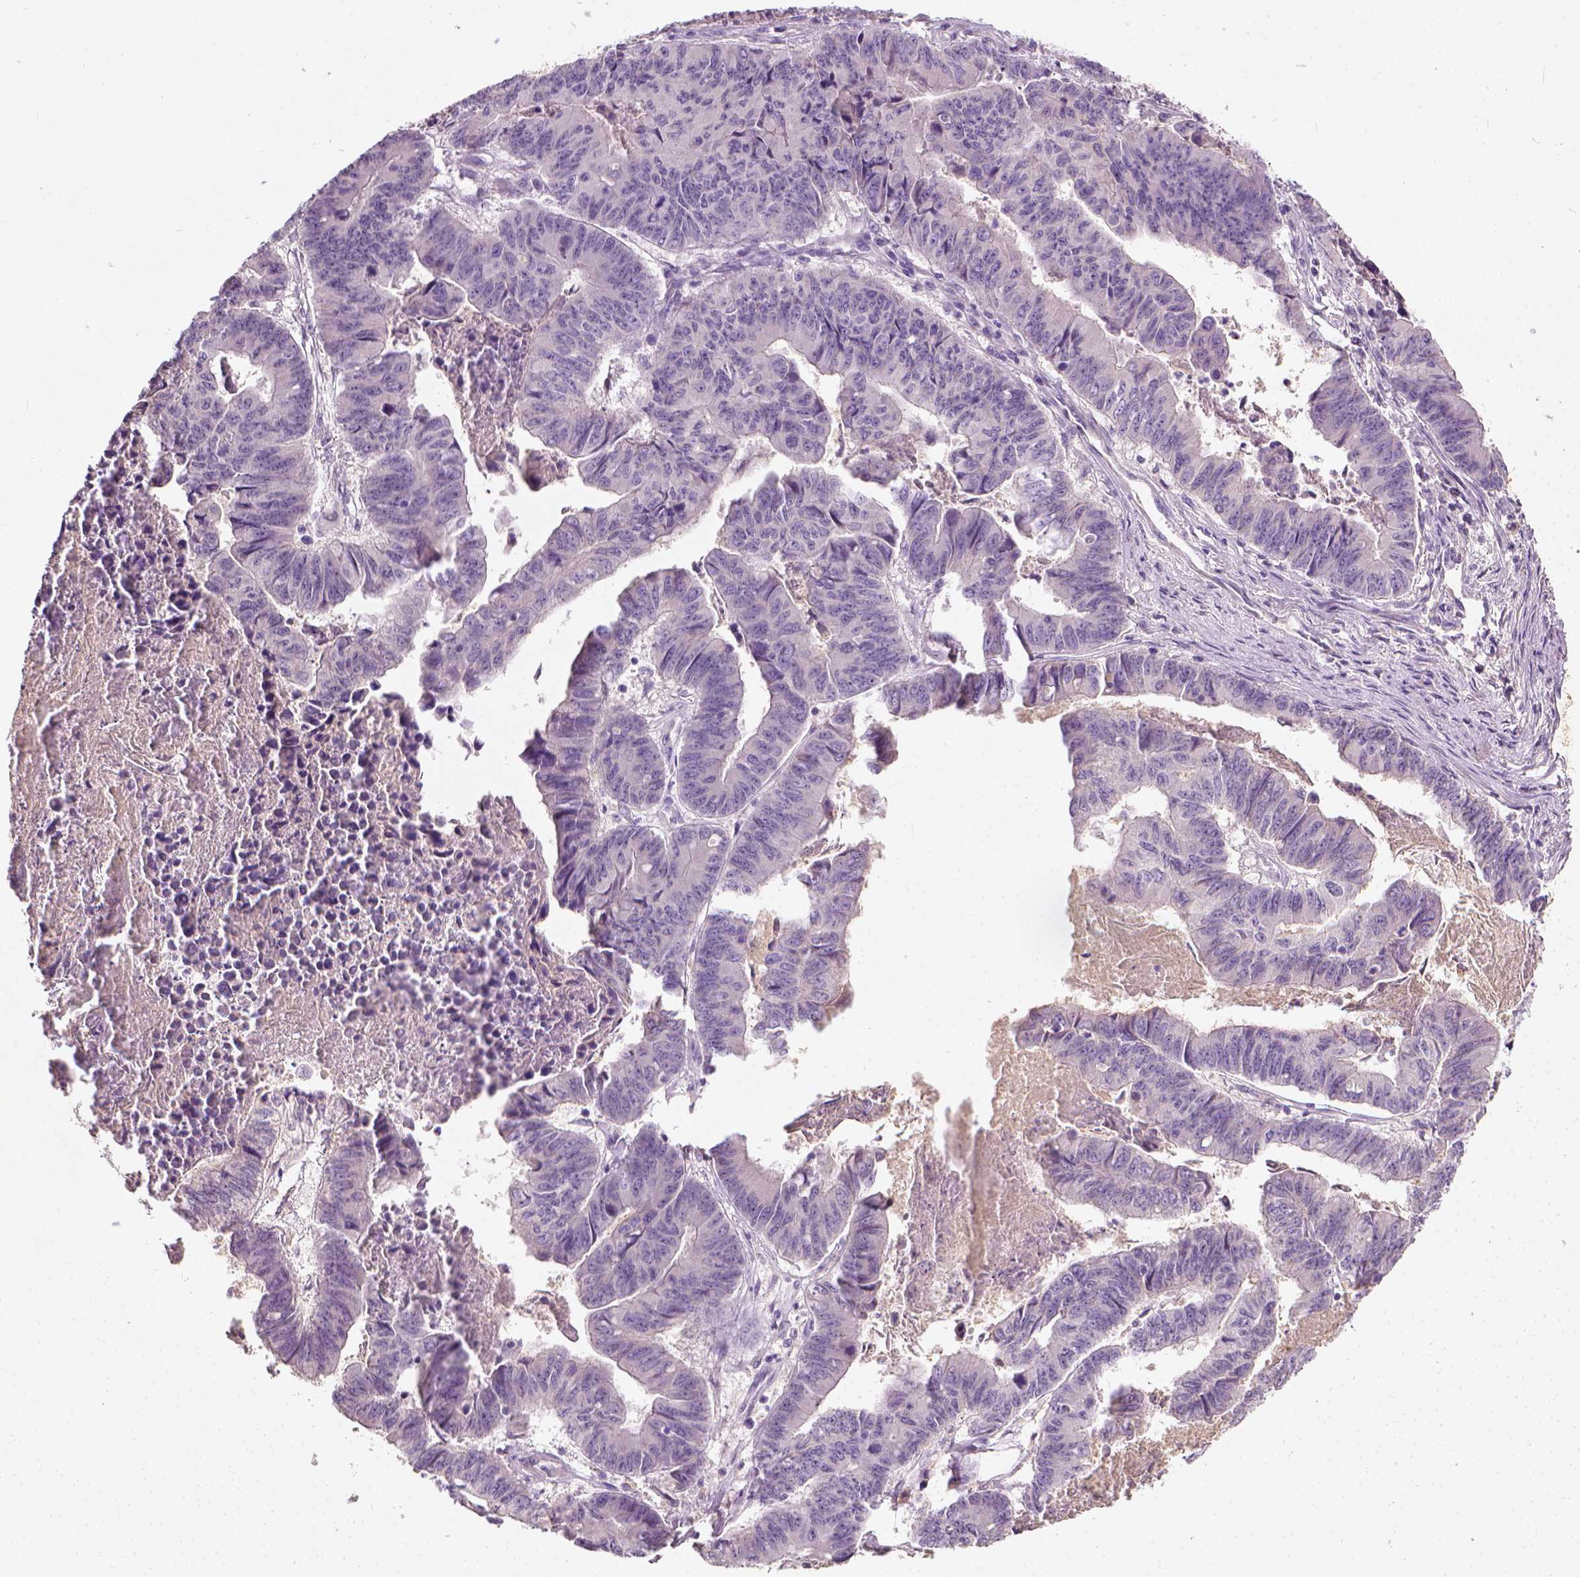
{"staining": {"intensity": "negative", "quantity": "none", "location": "none"}, "tissue": "stomach cancer", "cell_type": "Tumor cells", "image_type": "cancer", "snomed": [{"axis": "morphology", "description": "Adenocarcinoma, NOS"}, {"axis": "topography", "description": "Stomach, lower"}], "caption": "The photomicrograph displays no significant positivity in tumor cells of adenocarcinoma (stomach).", "gene": "DHCR24", "patient": {"sex": "male", "age": 77}}